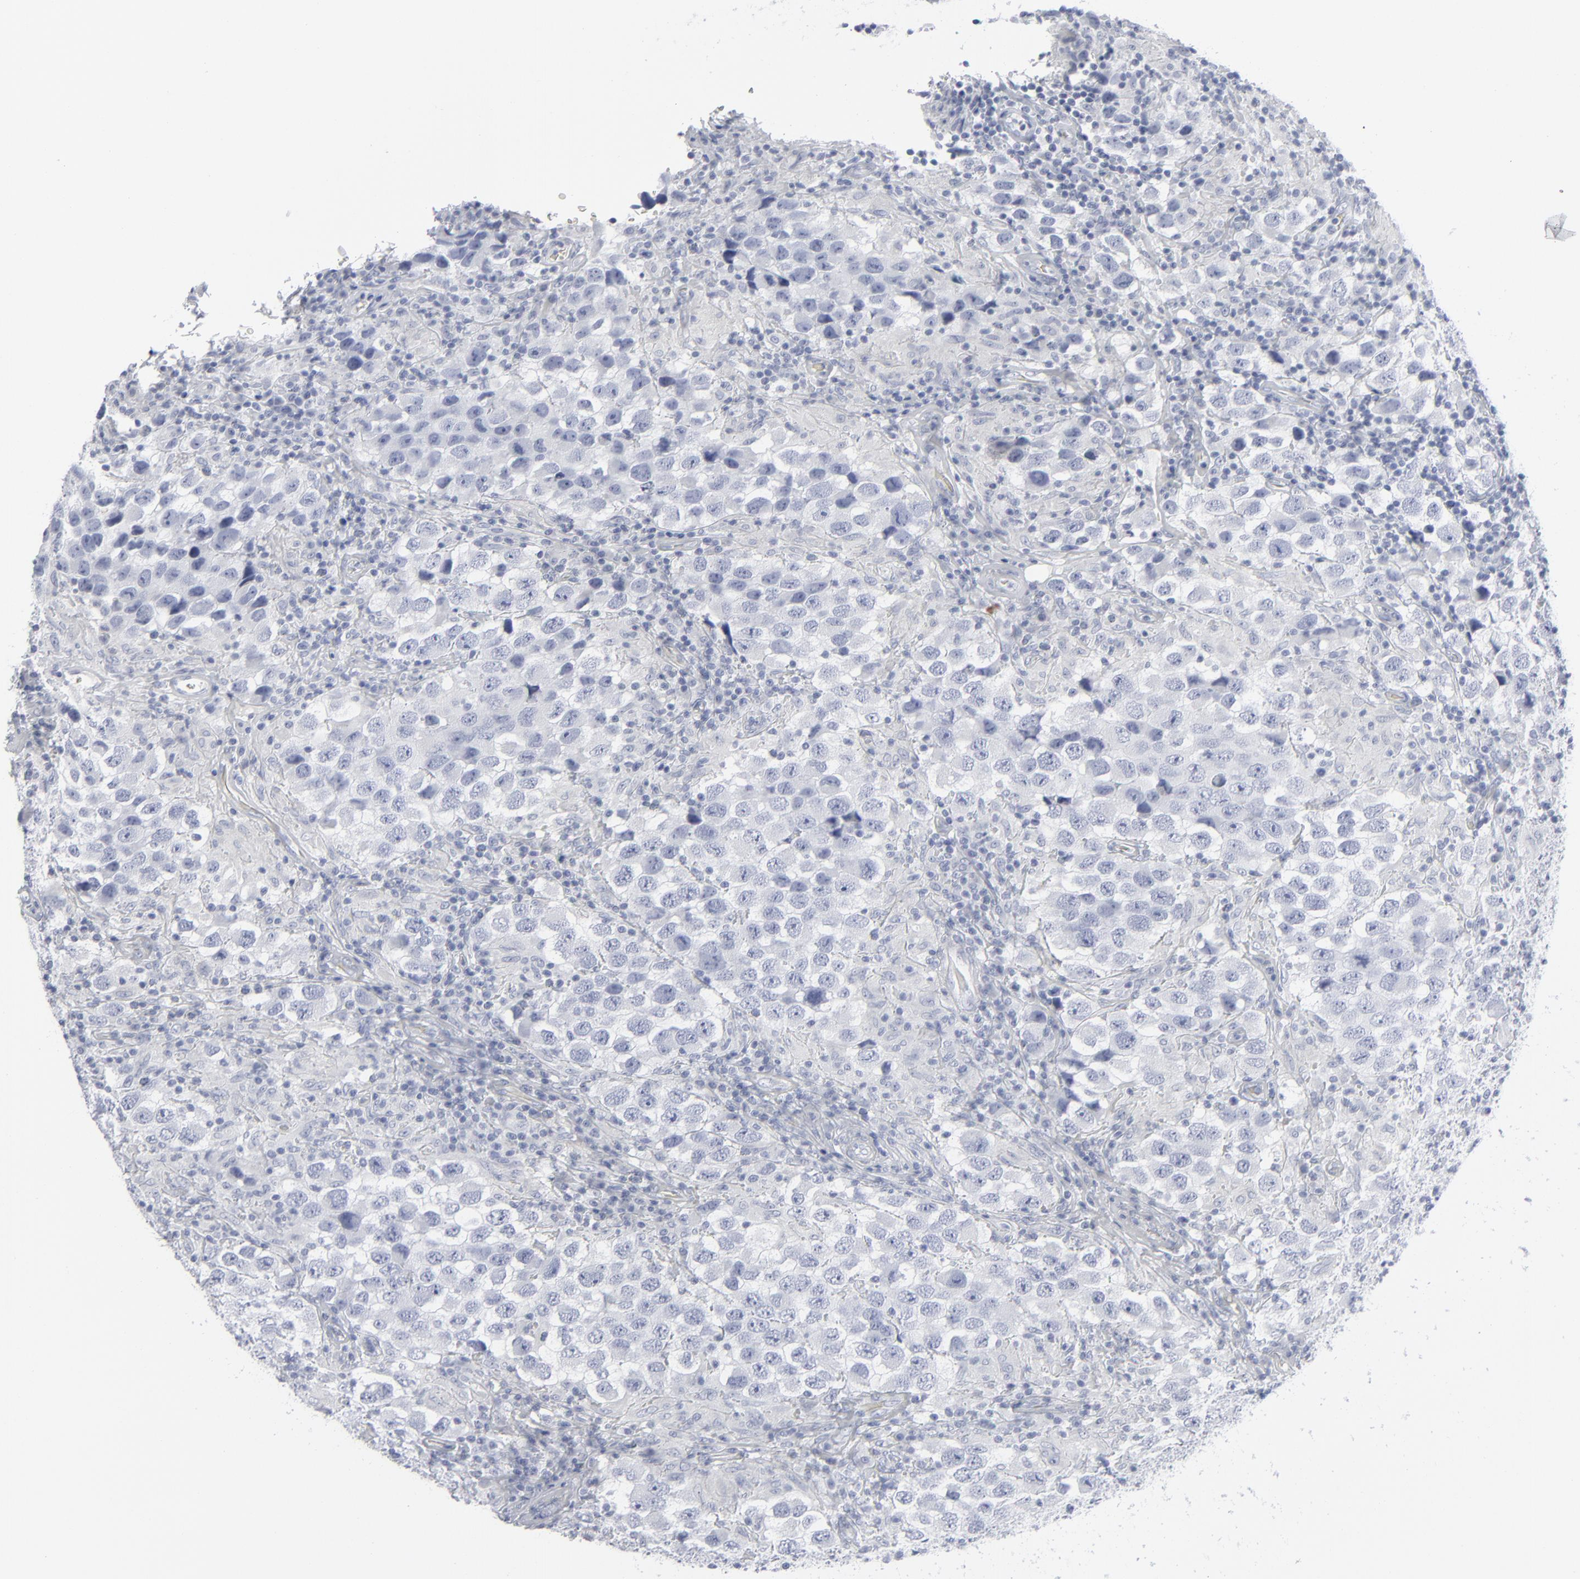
{"staining": {"intensity": "negative", "quantity": "none", "location": "none"}, "tissue": "testis cancer", "cell_type": "Tumor cells", "image_type": "cancer", "snomed": [{"axis": "morphology", "description": "Carcinoma, Embryonal, NOS"}, {"axis": "topography", "description": "Testis"}], "caption": "IHC of testis cancer (embryonal carcinoma) displays no expression in tumor cells.", "gene": "MSLN", "patient": {"sex": "male", "age": 21}}